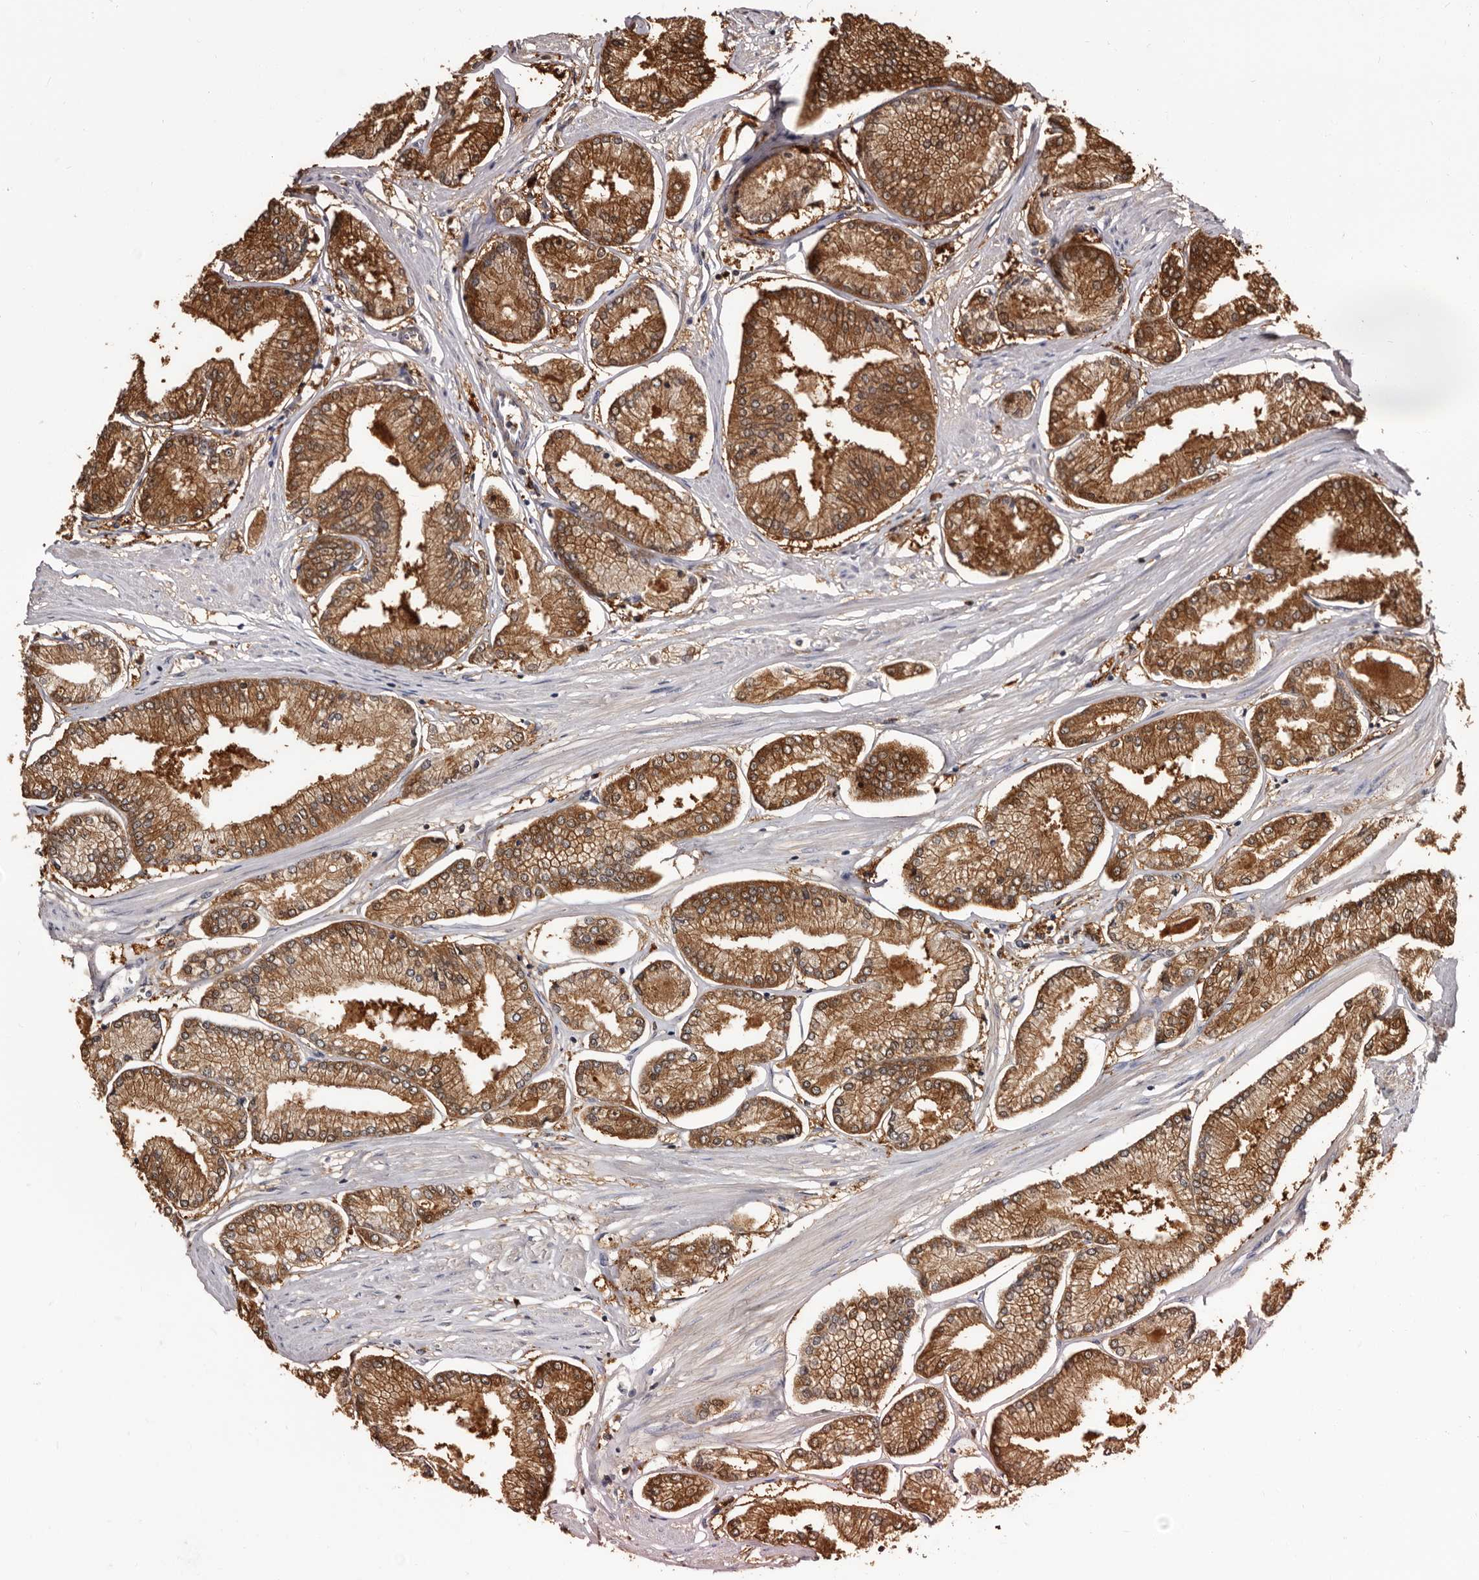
{"staining": {"intensity": "strong", "quantity": ">75%", "location": "cytoplasmic/membranous,nuclear"}, "tissue": "prostate cancer", "cell_type": "Tumor cells", "image_type": "cancer", "snomed": [{"axis": "morphology", "description": "Adenocarcinoma, Low grade"}, {"axis": "topography", "description": "Prostate"}], "caption": "Human prostate low-grade adenocarcinoma stained for a protein (brown) demonstrates strong cytoplasmic/membranous and nuclear positive expression in about >75% of tumor cells.", "gene": "DNPH1", "patient": {"sex": "male", "age": 52}}